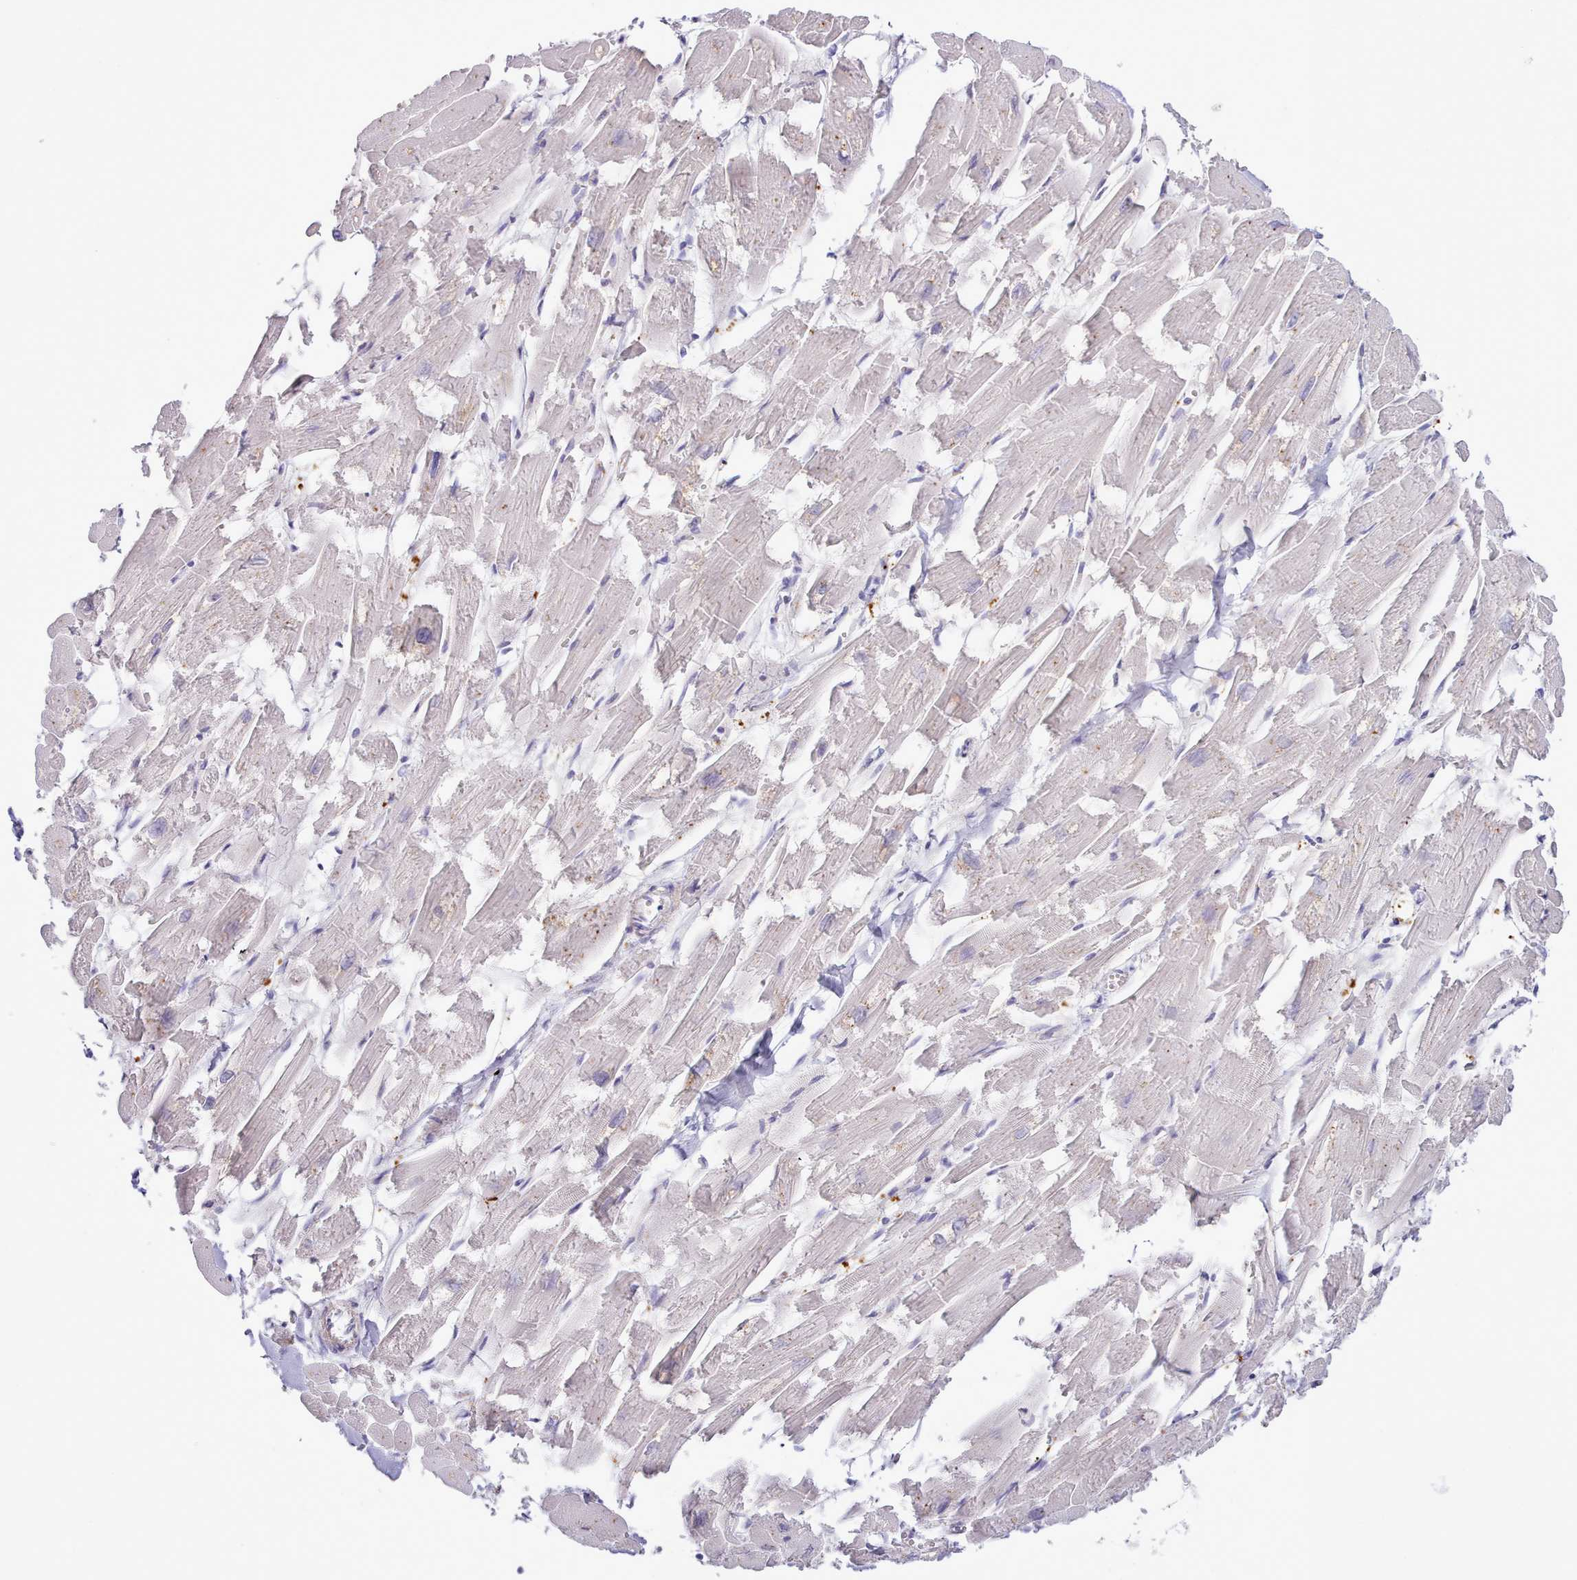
{"staining": {"intensity": "weak", "quantity": "<25%", "location": "cytoplasmic/membranous"}, "tissue": "heart muscle", "cell_type": "Cardiomyocytes", "image_type": "normal", "snomed": [{"axis": "morphology", "description": "Normal tissue, NOS"}, {"axis": "topography", "description": "Heart"}], "caption": "A micrograph of human heart muscle is negative for staining in cardiomyocytes. (Brightfield microscopy of DAB immunohistochemistry at high magnification).", "gene": "SRD5A1", "patient": {"sex": "male", "age": 54}}